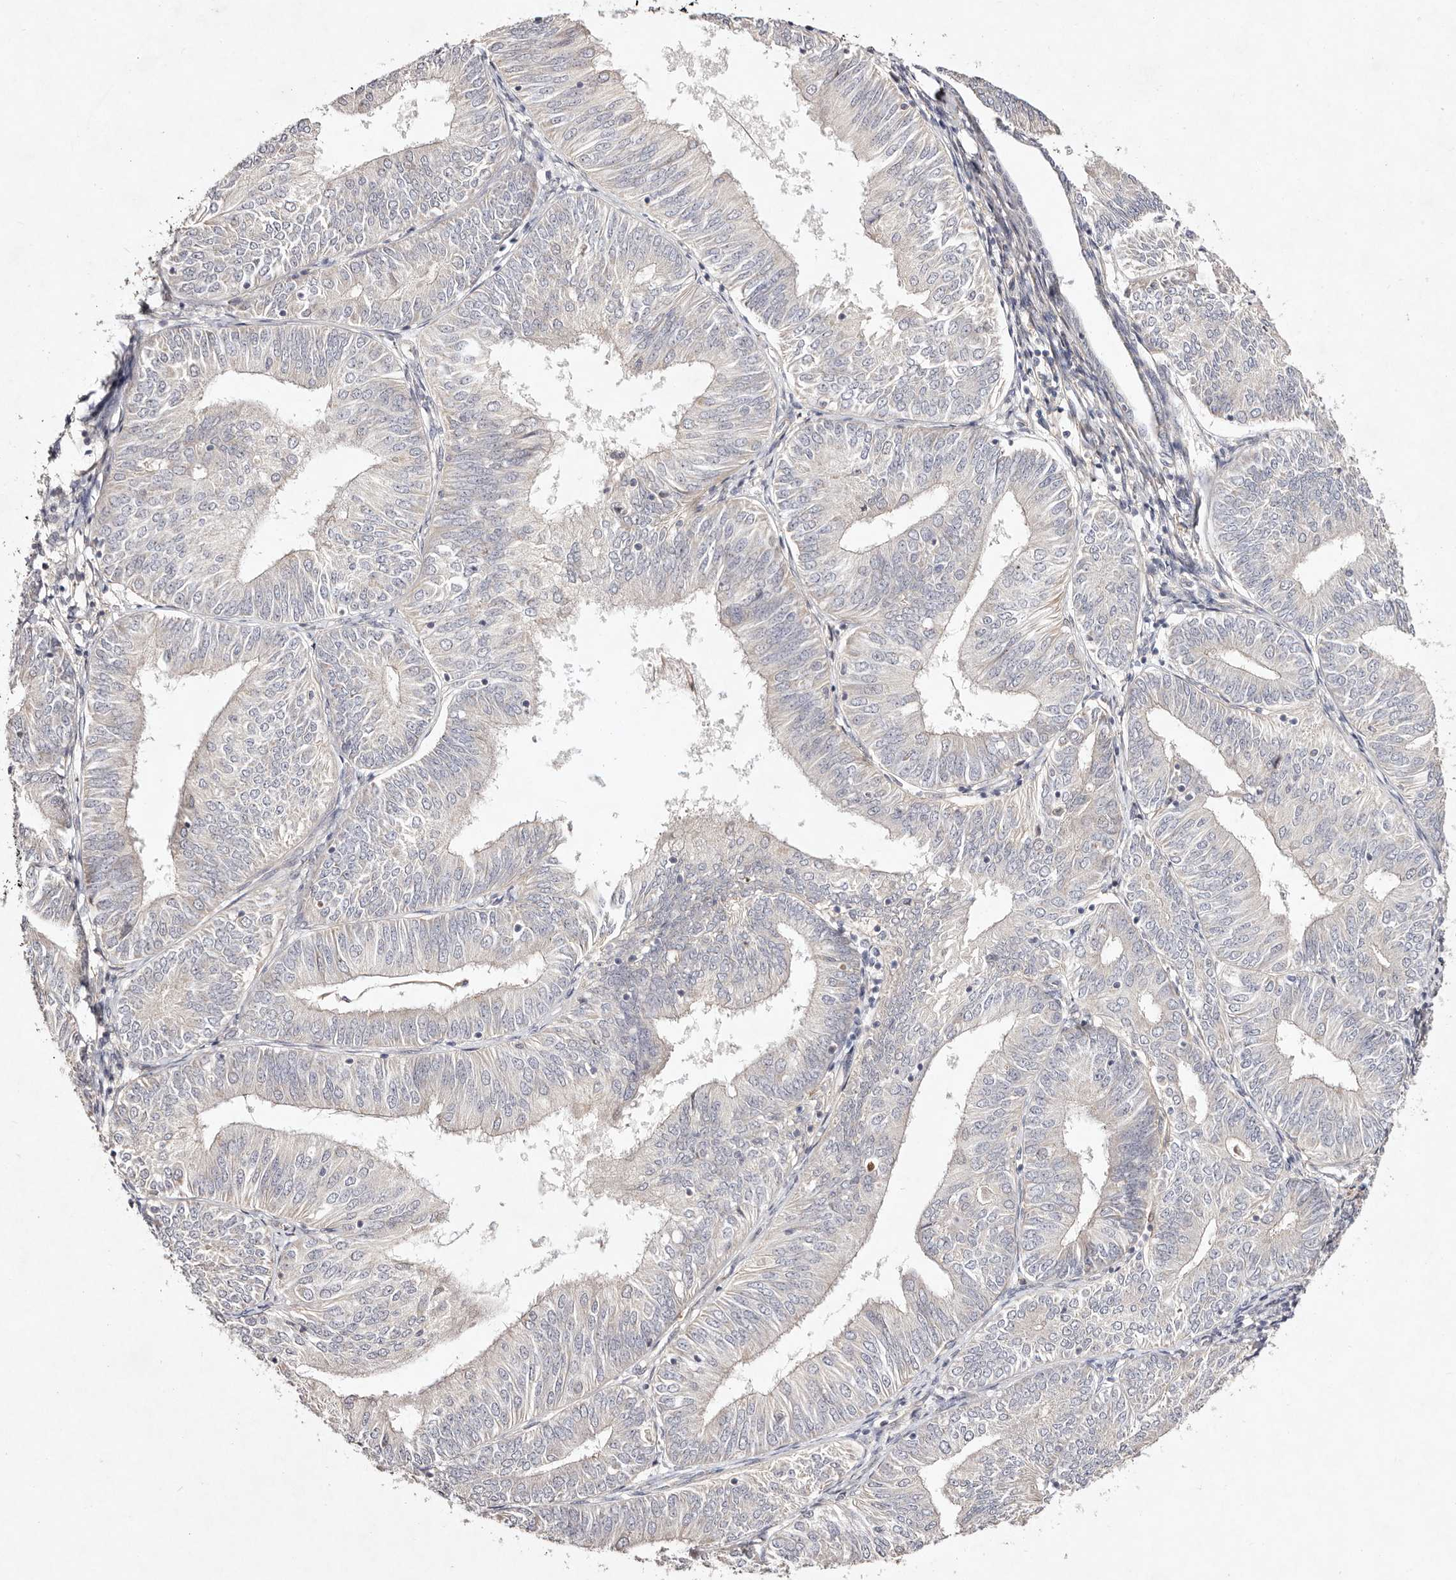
{"staining": {"intensity": "negative", "quantity": "none", "location": "none"}, "tissue": "endometrial cancer", "cell_type": "Tumor cells", "image_type": "cancer", "snomed": [{"axis": "morphology", "description": "Adenocarcinoma, NOS"}, {"axis": "topography", "description": "Endometrium"}], "caption": "Immunohistochemistry (IHC) of human adenocarcinoma (endometrial) reveals no expression in tumor cells. The staining is performed using DAB (3,3'-diaminobenzidine) brown chromogen with nuclei counter-stained in using hematoxylin.", "gene": "MTMR11", "patient": {"sex": "female", "age": 58}}